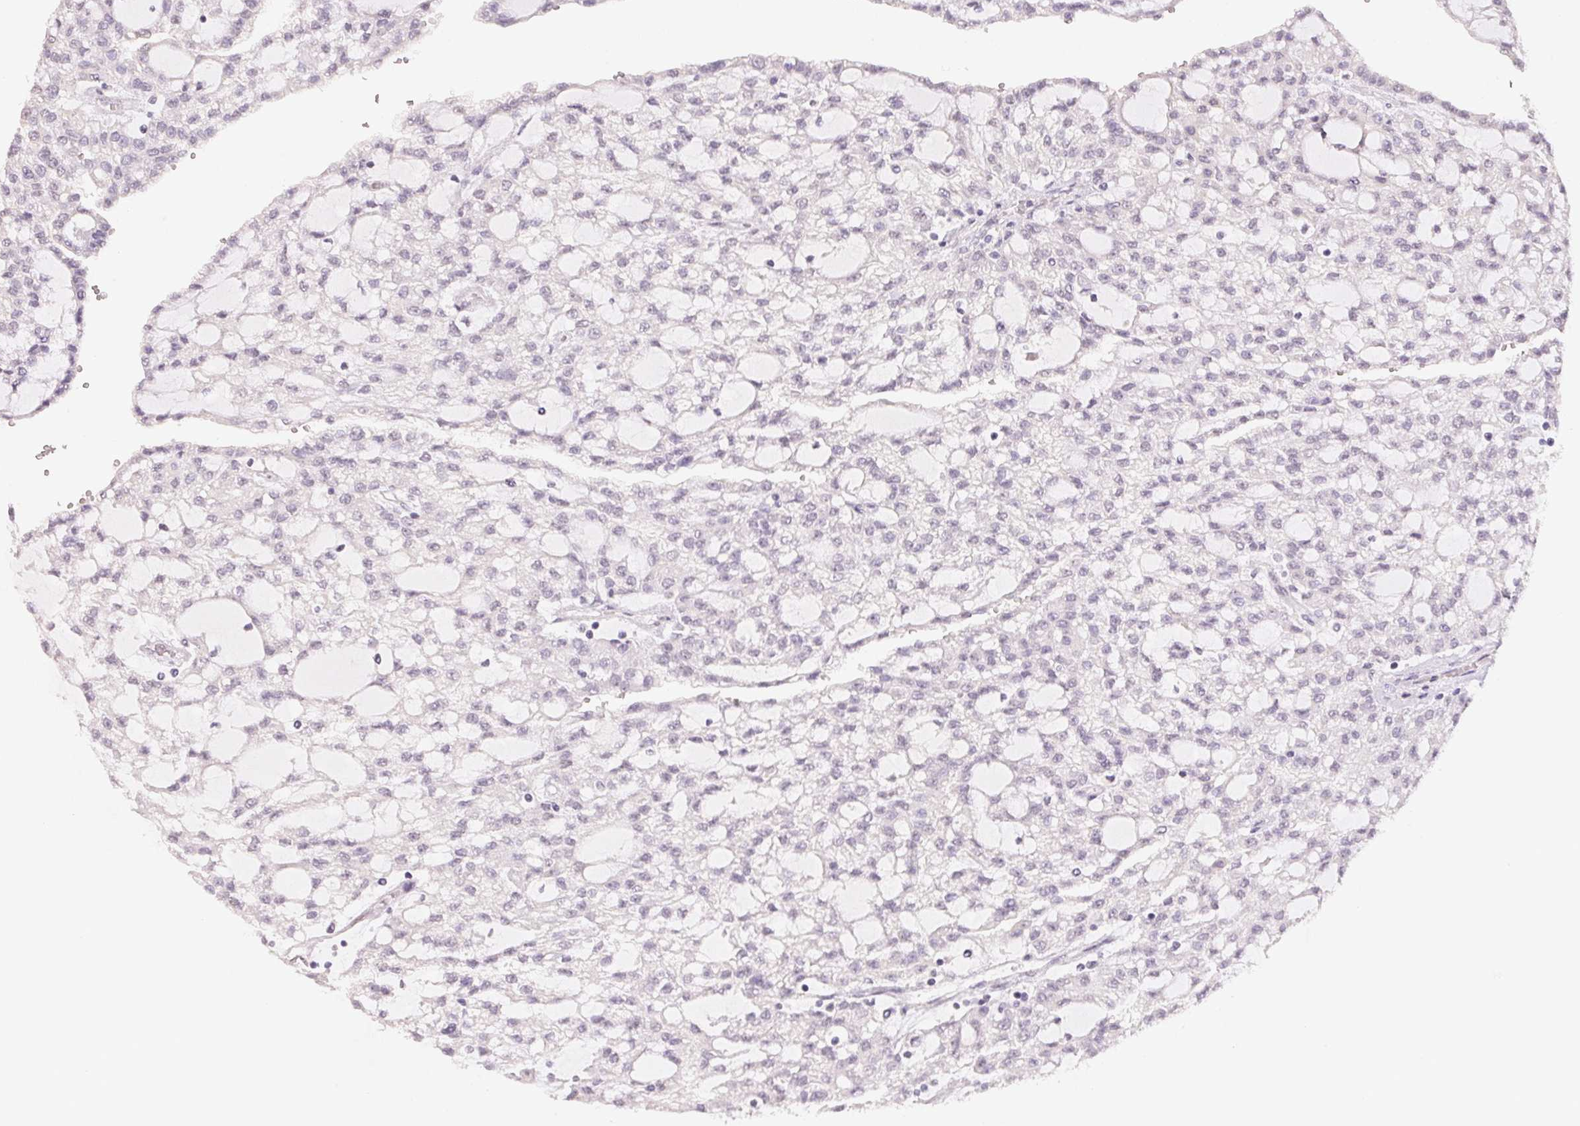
{"staining": {"intensity": "negative", "quantity": "none", "location": "none"}, "tissue": "renal cancer", "cell_type": "Tumor cells", "image_type": "cancer", "snomed": [{"axis": "morphology", "description": "Adenocarcinoma, NOS"}, {"axis": "topography", "description": "Kidney"}], "caption": "There is no significant staining in tumor cells of renal cancer (adenocarcinoma).", "gene": "POLR3G", "patient": {"sex": "male", "age": 63}}